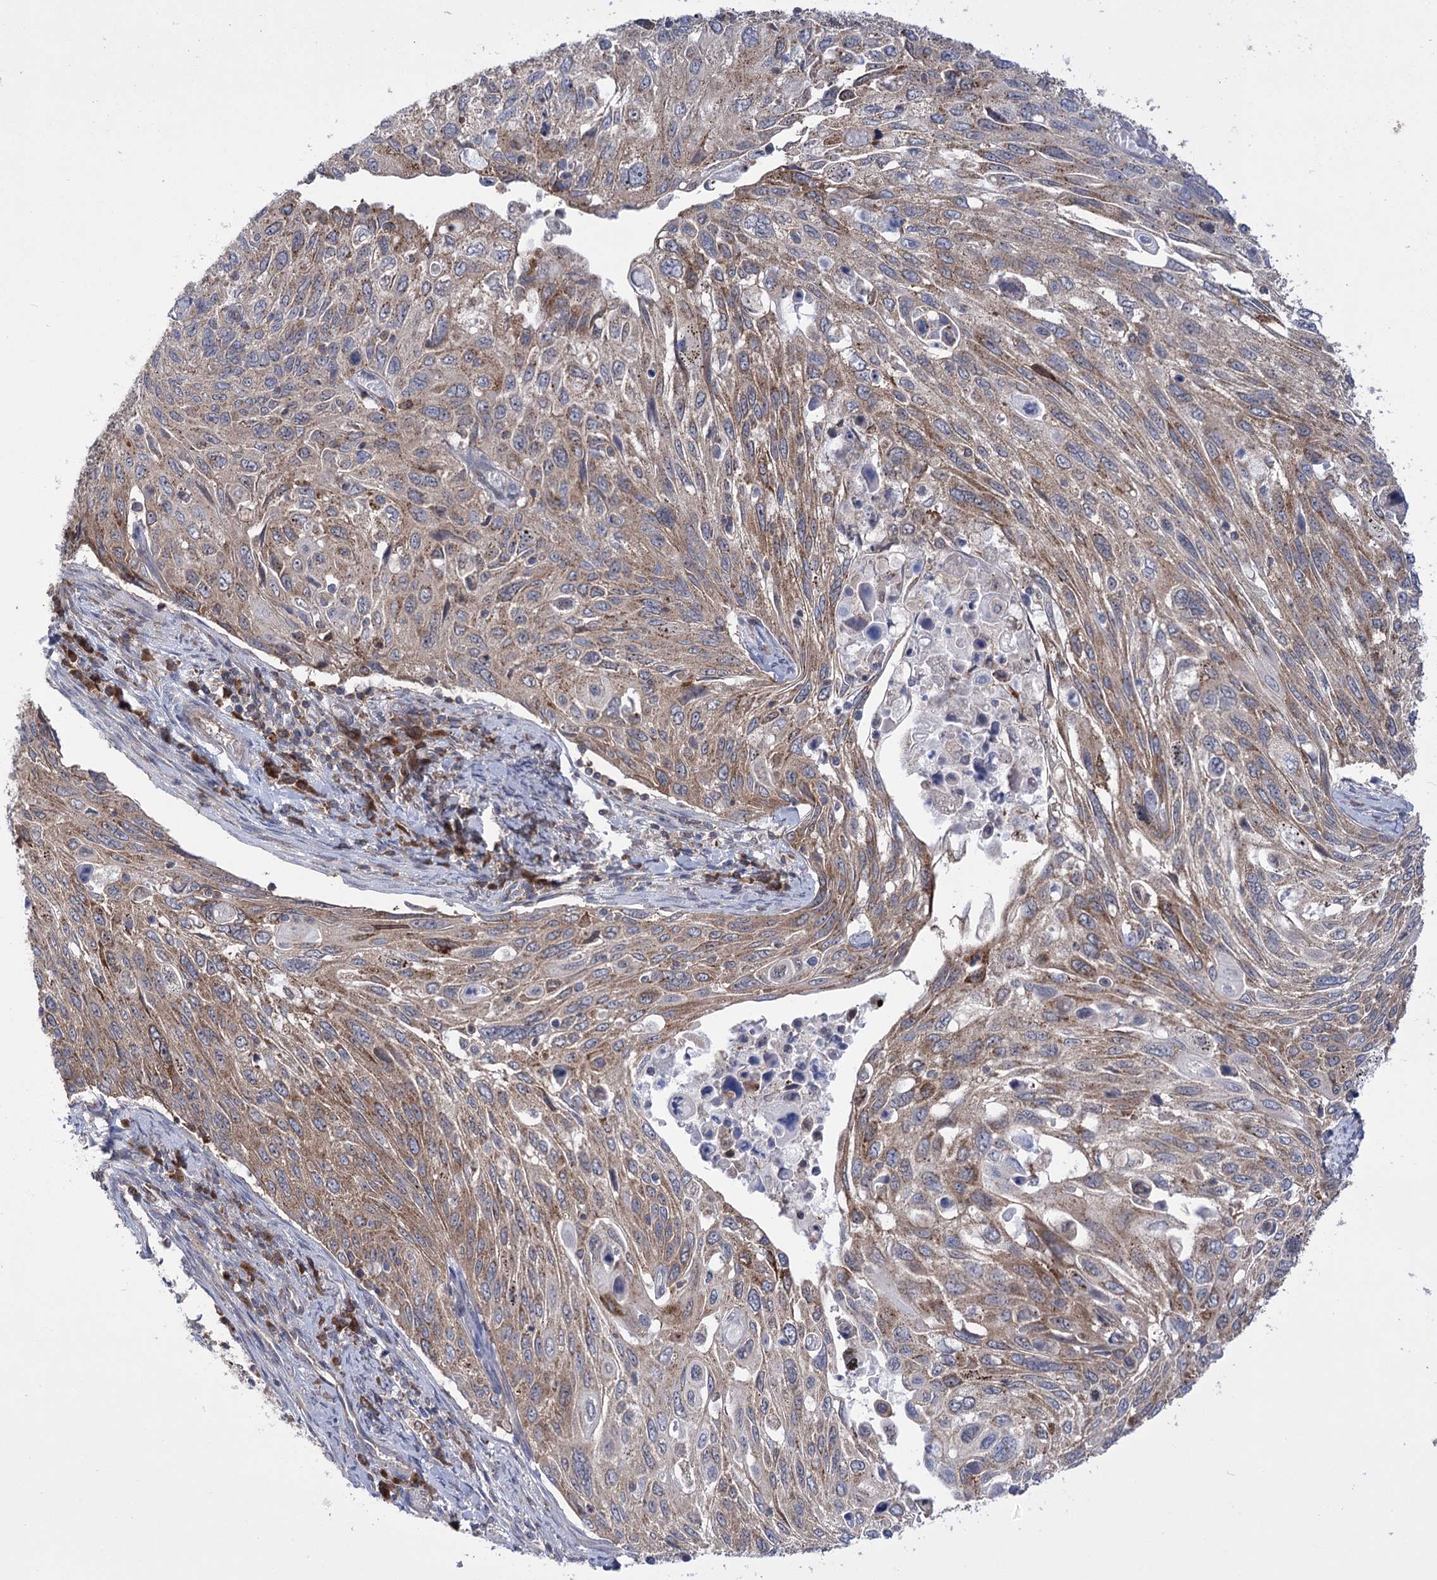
{"staining": {"intensity": "moderate", "quantity": ">75%", "location": "cytoplasmic/membranous"}, "tissue": "cervical cancer", "cell_type": "Tumor cells", "image_type": "cancer", "snomed": [{"axis": "morphology", "description": "Squamous cell carcinoma, NOS"}, {"axis": "topography", "description": "Cervix"}], "caption": "Cervical cancer (squamous cell carcinoma) stained with DAB (3,3'-diaminobenzidine) IHC displays medium levels of moderate cytoplasmic/membranous staining in about >75% of tumor cells. (brown staining indicates protein expression, while blue staining denotes nuclei).", "gene": "ZNF622", "patient": {"sex": "female", "age": 70}}